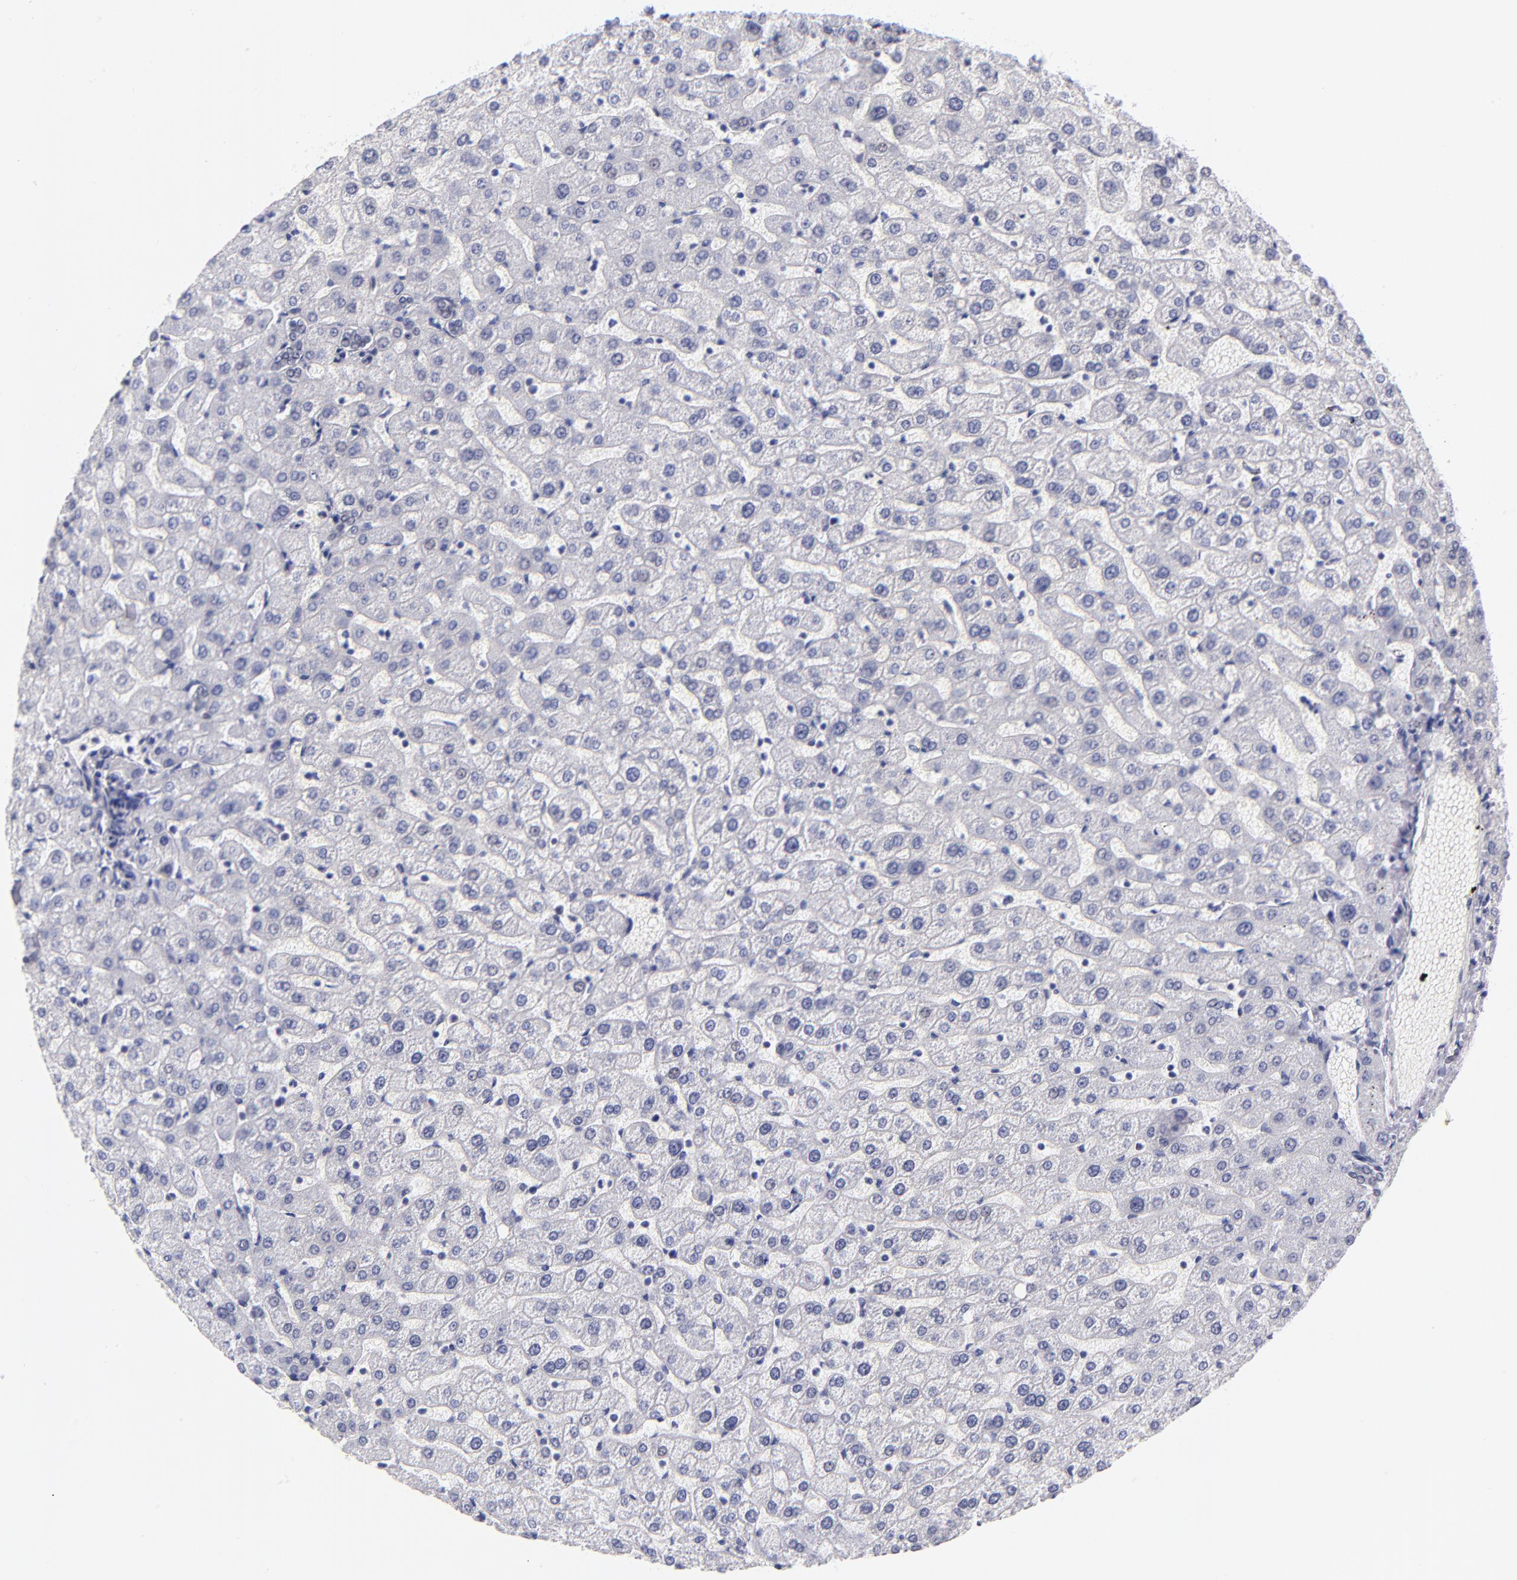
{"staining": {"intensity": "negative", "quantity": "none", "location": "none"}, "tissue": "liver", "cell_type": "Cholangiocytes", "image_type": "normal", "snomed": [{"axis": "morphology", "description": "Normal tissue, NOS"}, {"axis": "morphology", "description": "Fibrosis, NOS"}, {"axis": "topography", "description": "Liver"}], "caption": "Immunohistochemistry (IHC) of unremarkable human liver shows no expression in cholangiocytes. Brightfield microscopy of IHC stained with DAB (brown) and hematoxylin (blue), captured at high magnification.", "gene": "SNRPB", "patient": {"sex": "female", "age": 29}}